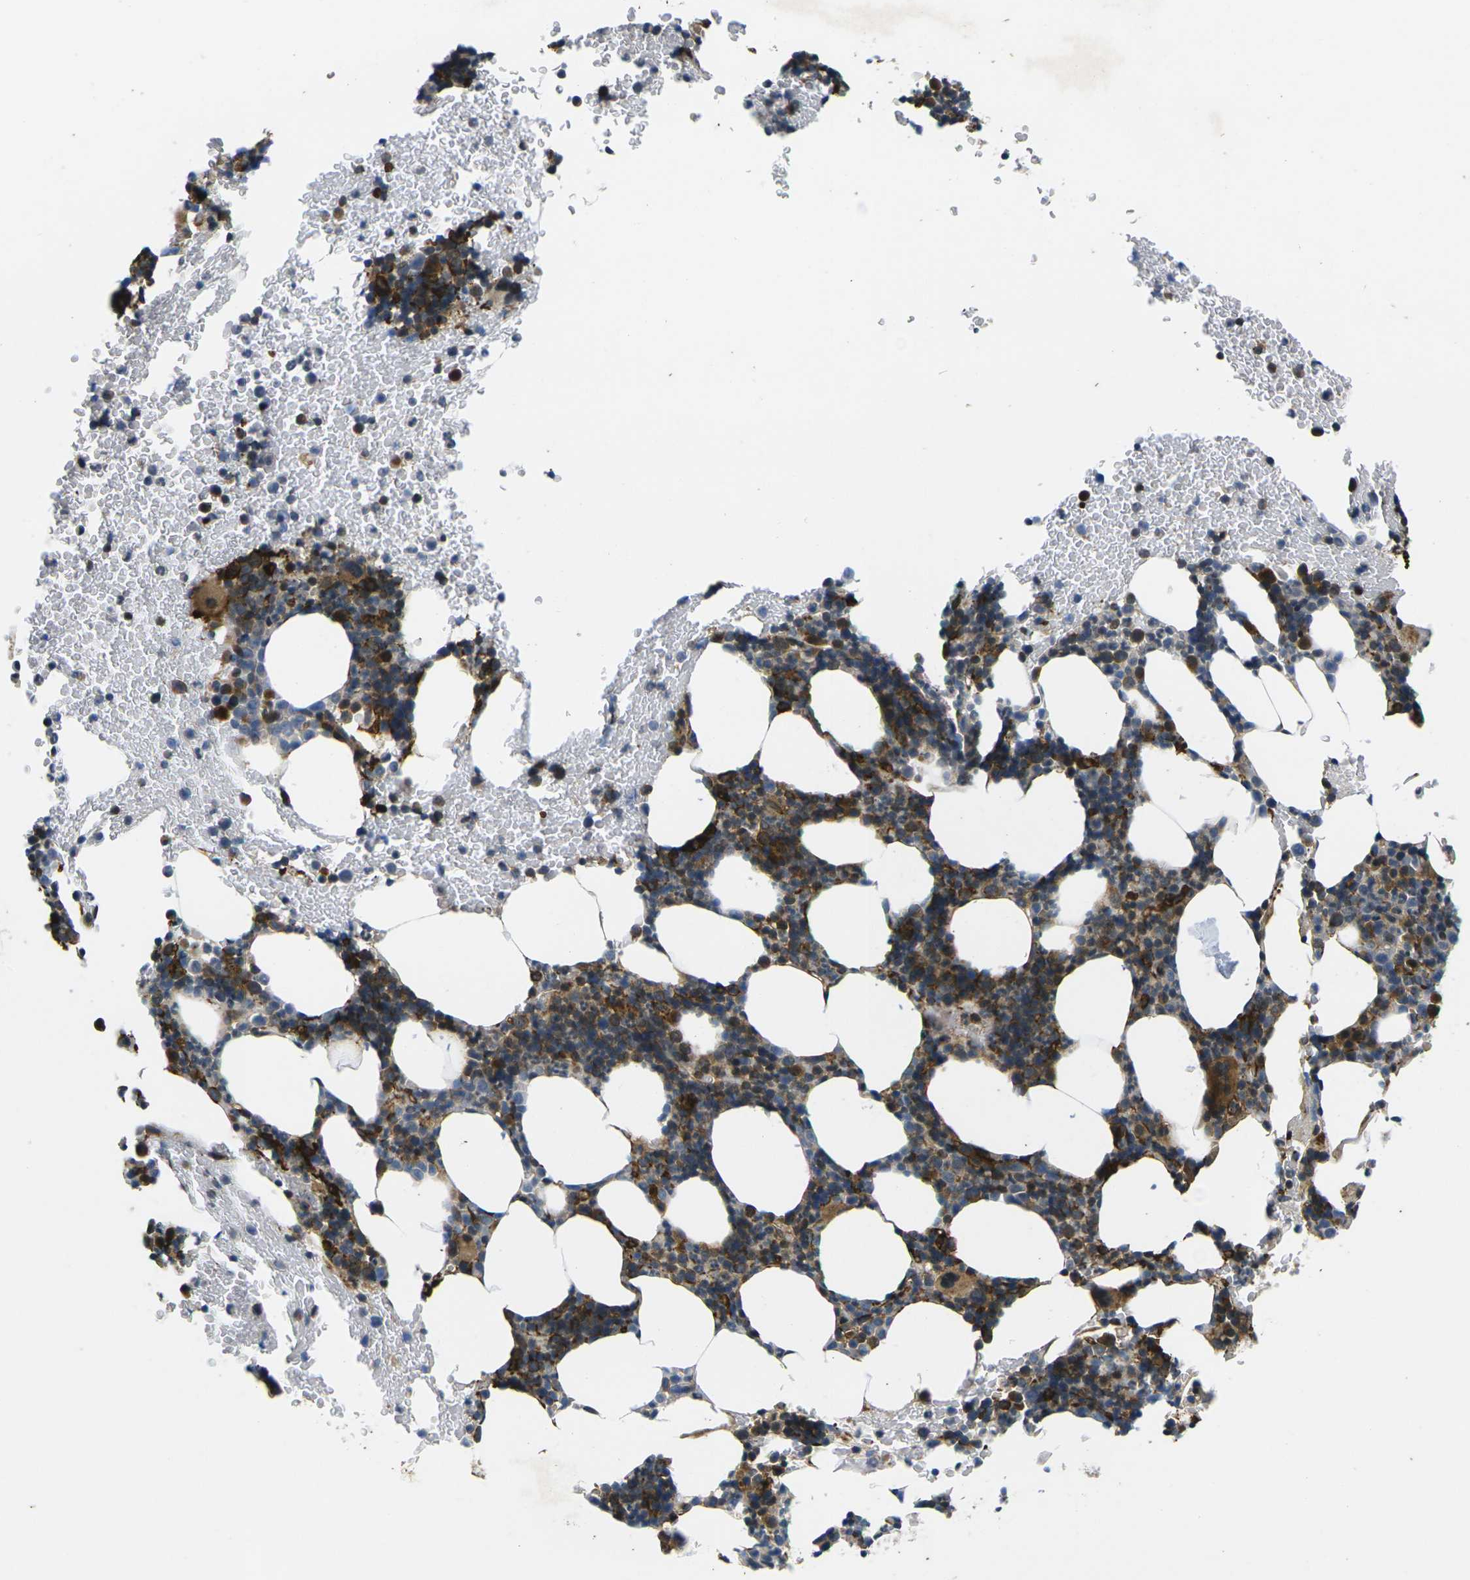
{"staining": {"intensity": "strong", "quantity": "25%-75%", "location": "cytoplasmic/membranous"}, "tissue": "bone marrow", "cell_type": "Hematopoietic cells", "image_type": "normal", "snomed": [{"axis": "morphology", "description": "Normal tissue, NOS"}, {"axis": "morphology", "description": "Inflammation, NOS"}, {"axis": "topography", "description": "Bone marrow"}], "caption": "Immunohistochemical staining of unremarkable bone marrow reveals high levels of strong cytoplasmic/membranous positivity in about 25%-75% of hematopoietic cells.", "gene": "ROBO2", "patient": {"sex": "female", "age": 70}}